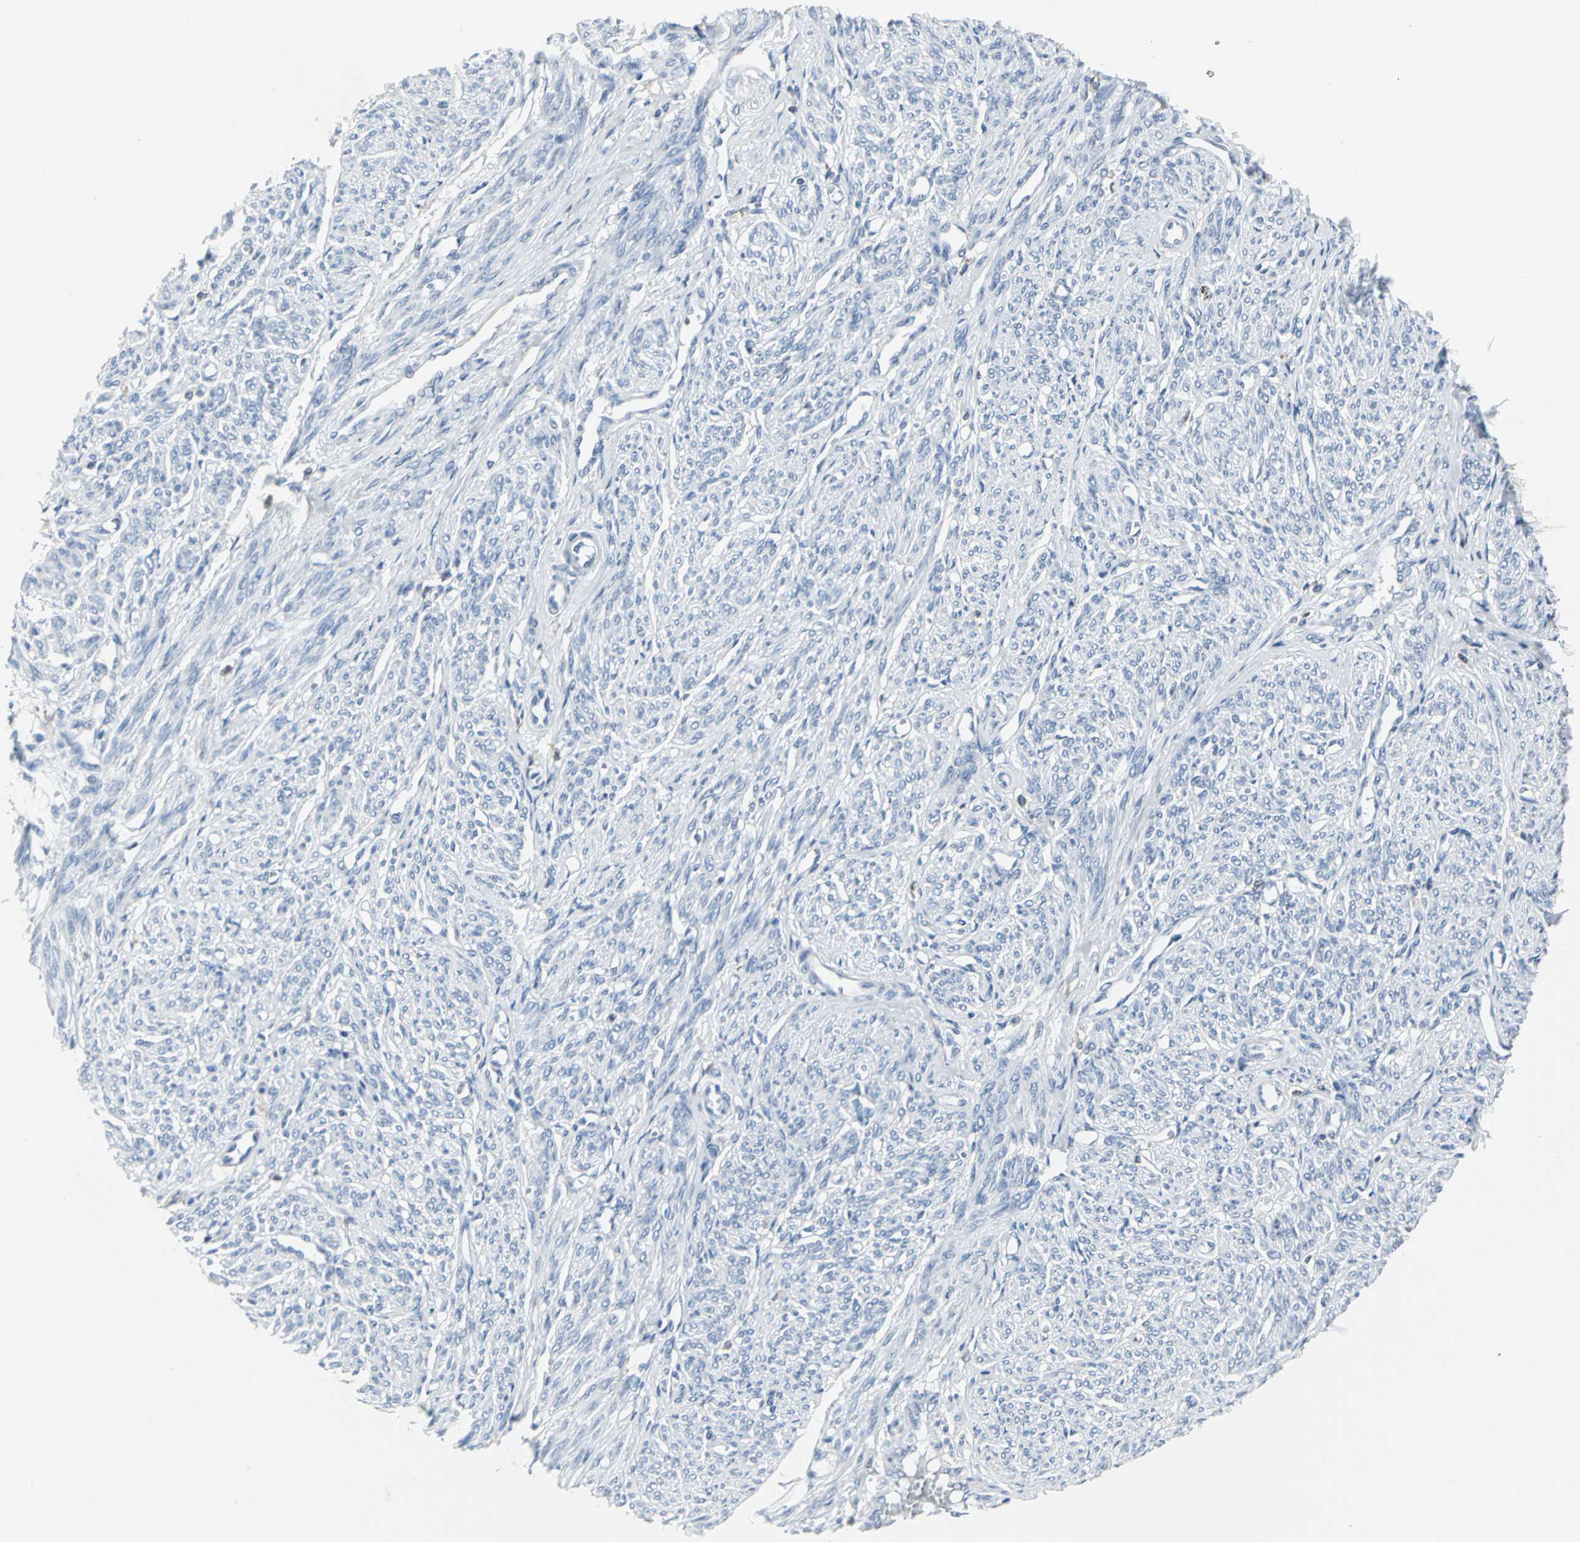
{"staining": {"intensity": "negative", "quantity": "none", "location": "none"}, "tissue": "smooth muscle", "cell_type": "Smooth muscle cells", "image_type": "normal", "snomed": [{"axis": "morphology", "description": "Normal tissue, NOS"}, {"axis": "topography", "description": "Smooth muscle"}], "caption": "A high-resolution image shows IHC staining of benign smooth muscle, which exhibits no significant staining in smooth muscle cells.", "gene": "IQGAP2", "patient": {"sex": "female", "age": 65}}